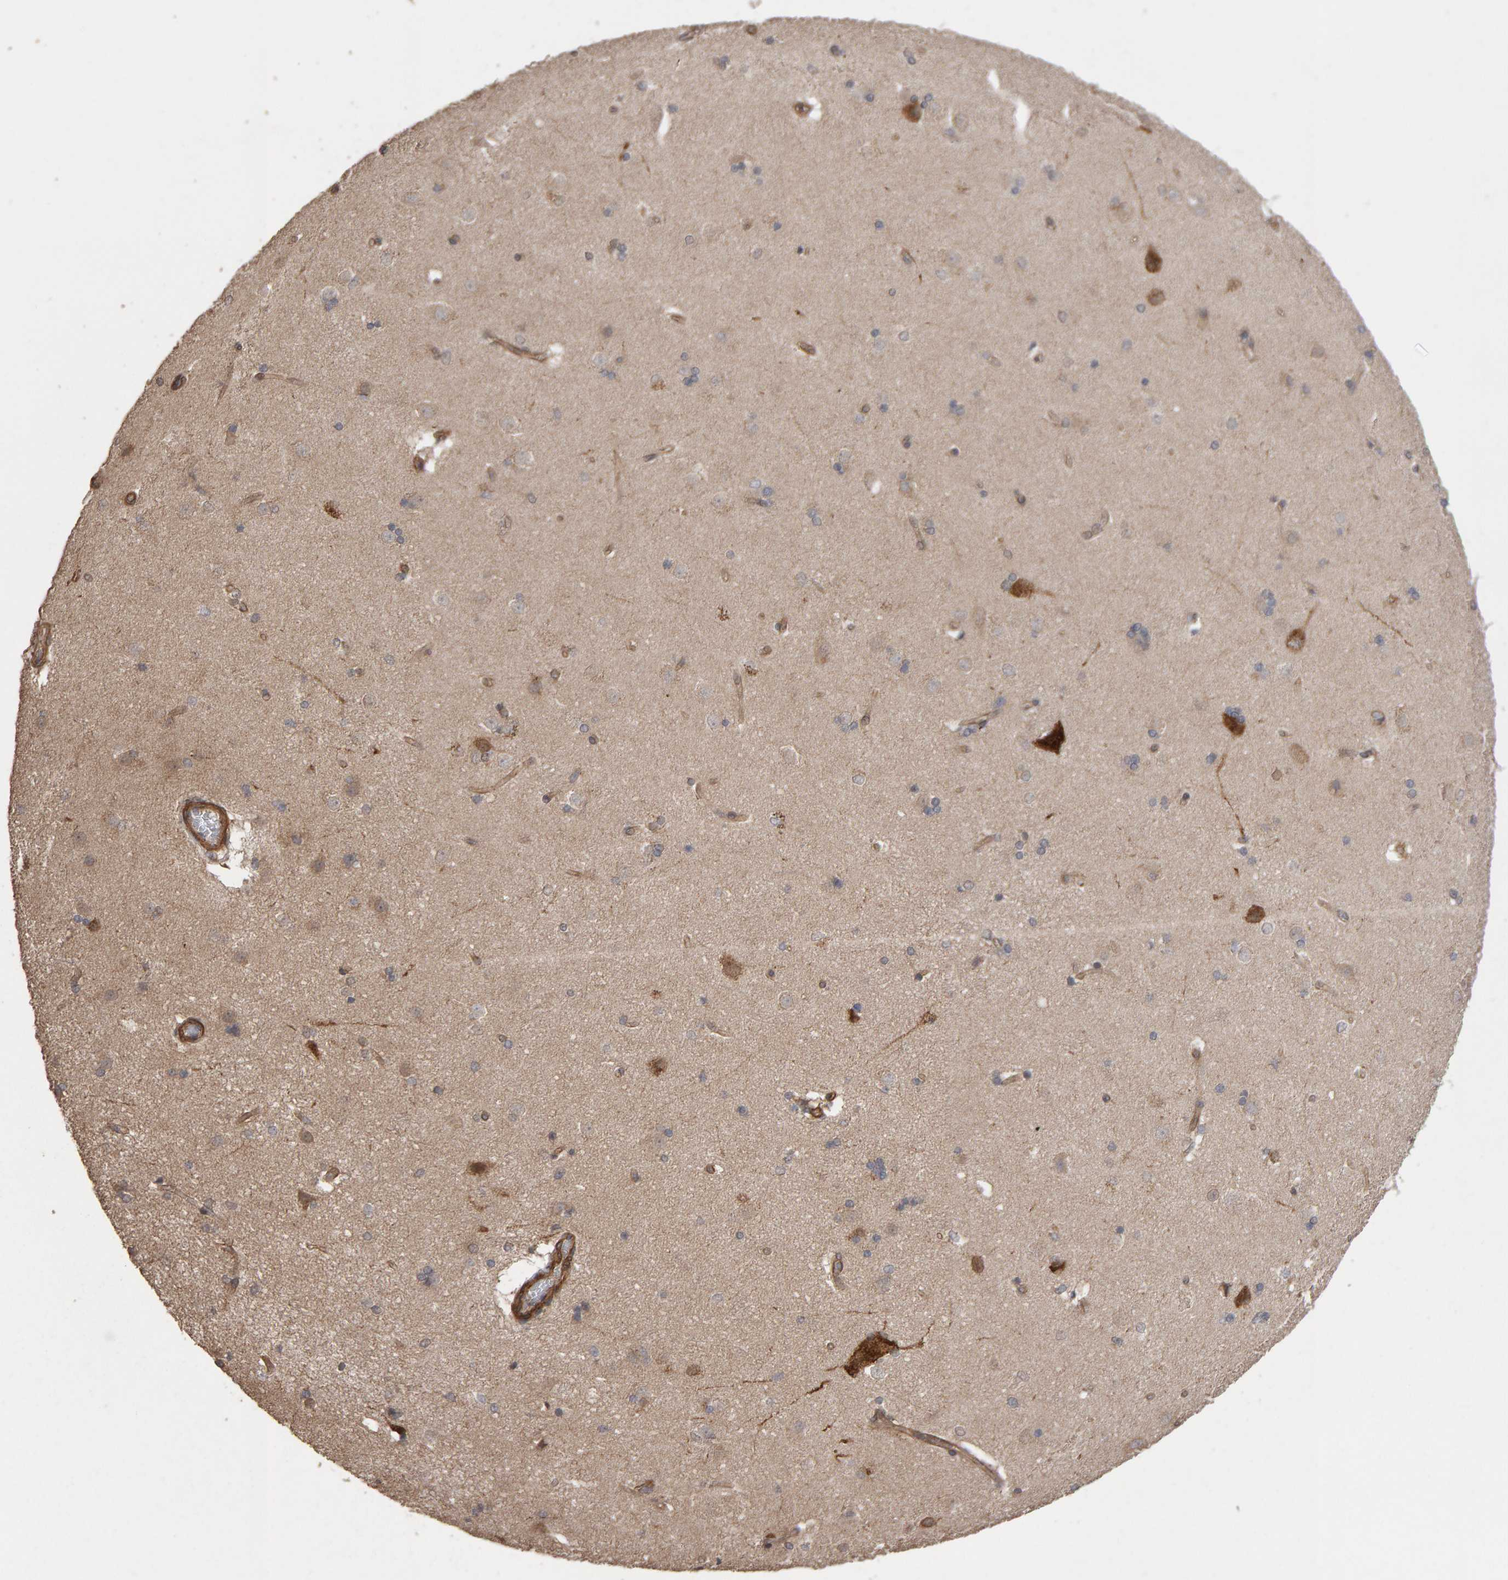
{"staining": {"intensity": "moderate", "quantity": "<25%", "location": "cytoplasmic/membranous"}, "tissue": "caudate", "cell_type": "Glial cells", "image_type": "normal", "snomed": [{"axis": "morphology", "description": "Normal tissue, NOS"}, {"axis": "topography", "description": "Lateral ventricle wall"}], "caption": "Moderate cytoplasmic/membranous expression is appreciated in about <25% of glial cells in unremarkable caudate. The staining was performed using DAB to visualize the protein expression in brown, while the nuclei were stained in blue with hematoxylin (Magnification: 20x).", "gene": "SCRIB", "patient": {"sex": "female", "age": 19}}